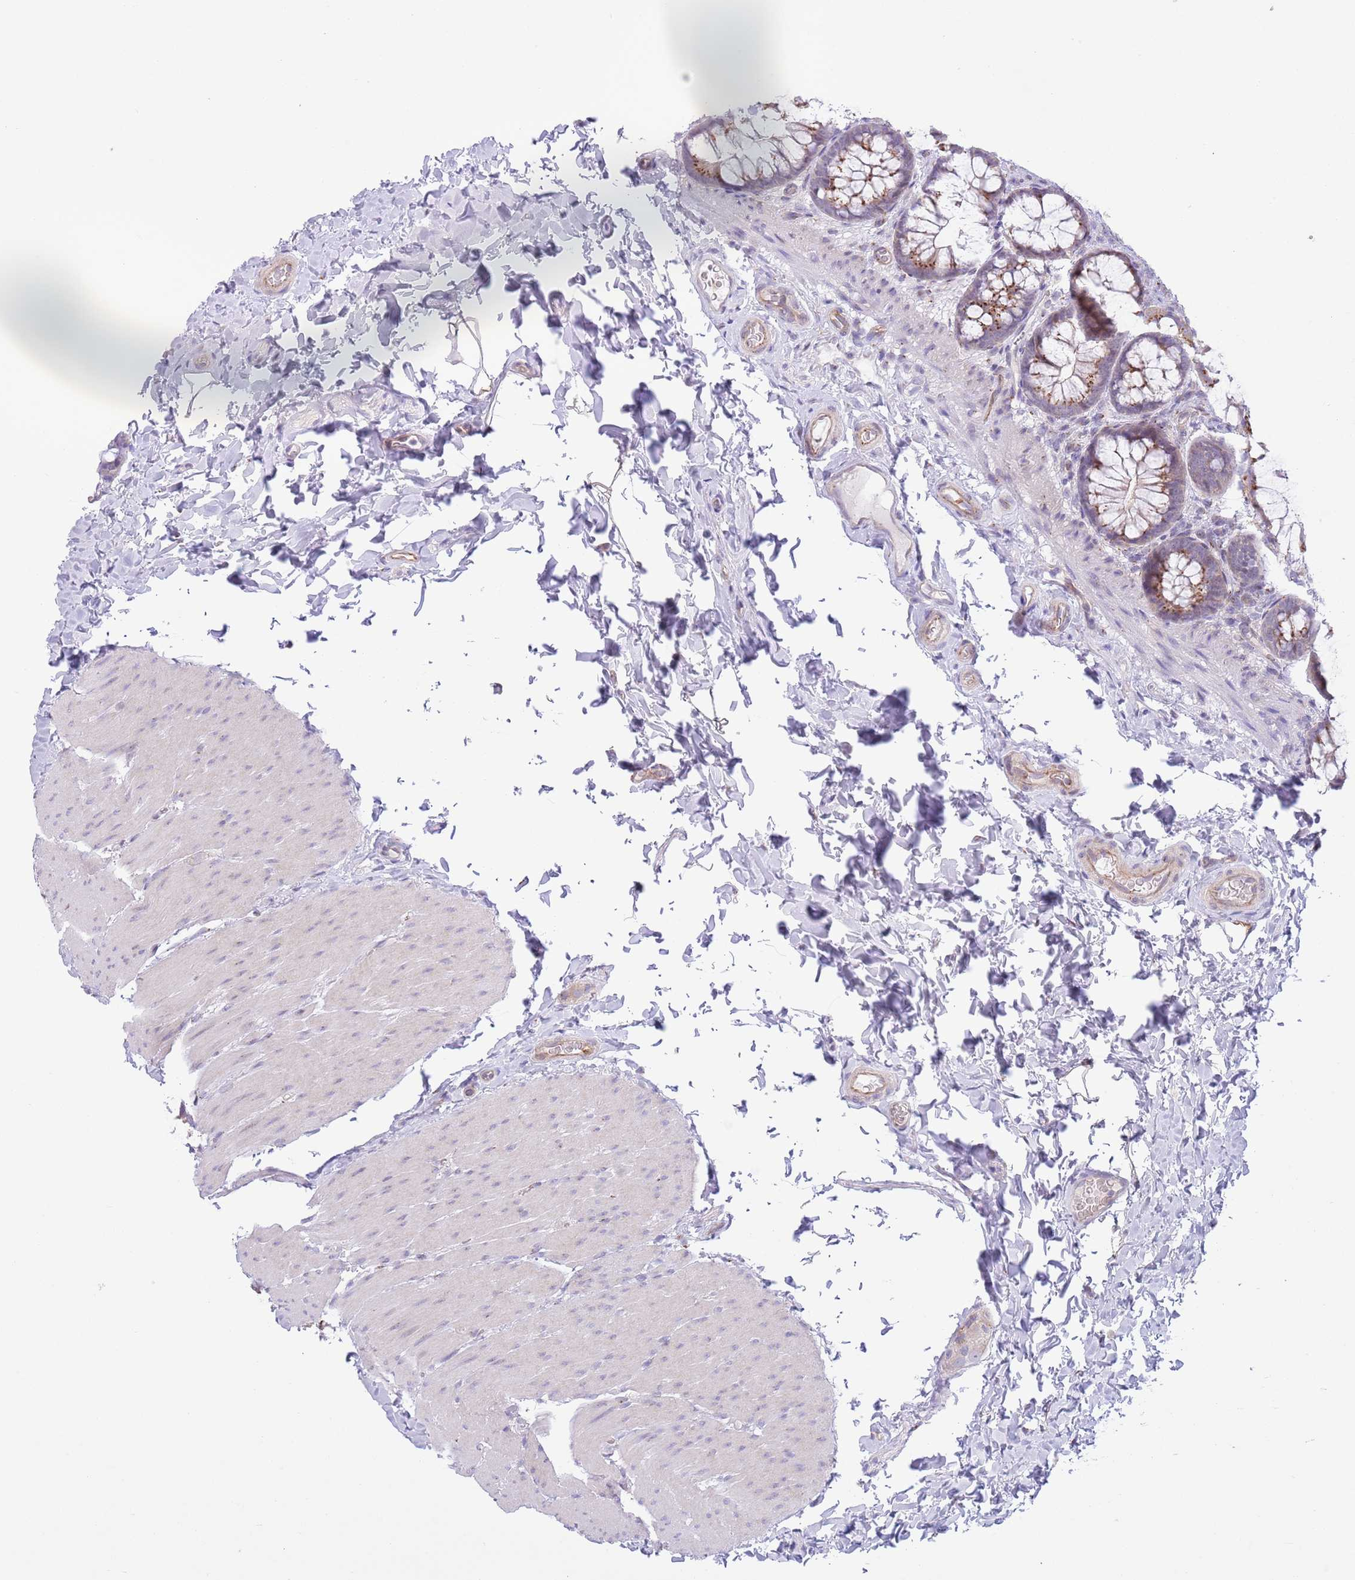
{"staining": {"intensity": "negative", "quantity": "none", "location": "none"}, "tissue": "colon", "cell_type": "Endothelial cells", "image_type": "normal", "snomed": [{"axis": "morphology", "description": "Normal tissue, NOS"}, {"axis": "topography", "description": "Colon"}], "caption": "An IHC image of unremarkable colon is shown. There is no staining in endothelial cells of colon. The staining is performed using DAB brown chromogen with nuclei counter-stained in using hematoxylin.", "gene": "C20orf96", "patient": {"sex": "male", "age": 46}}